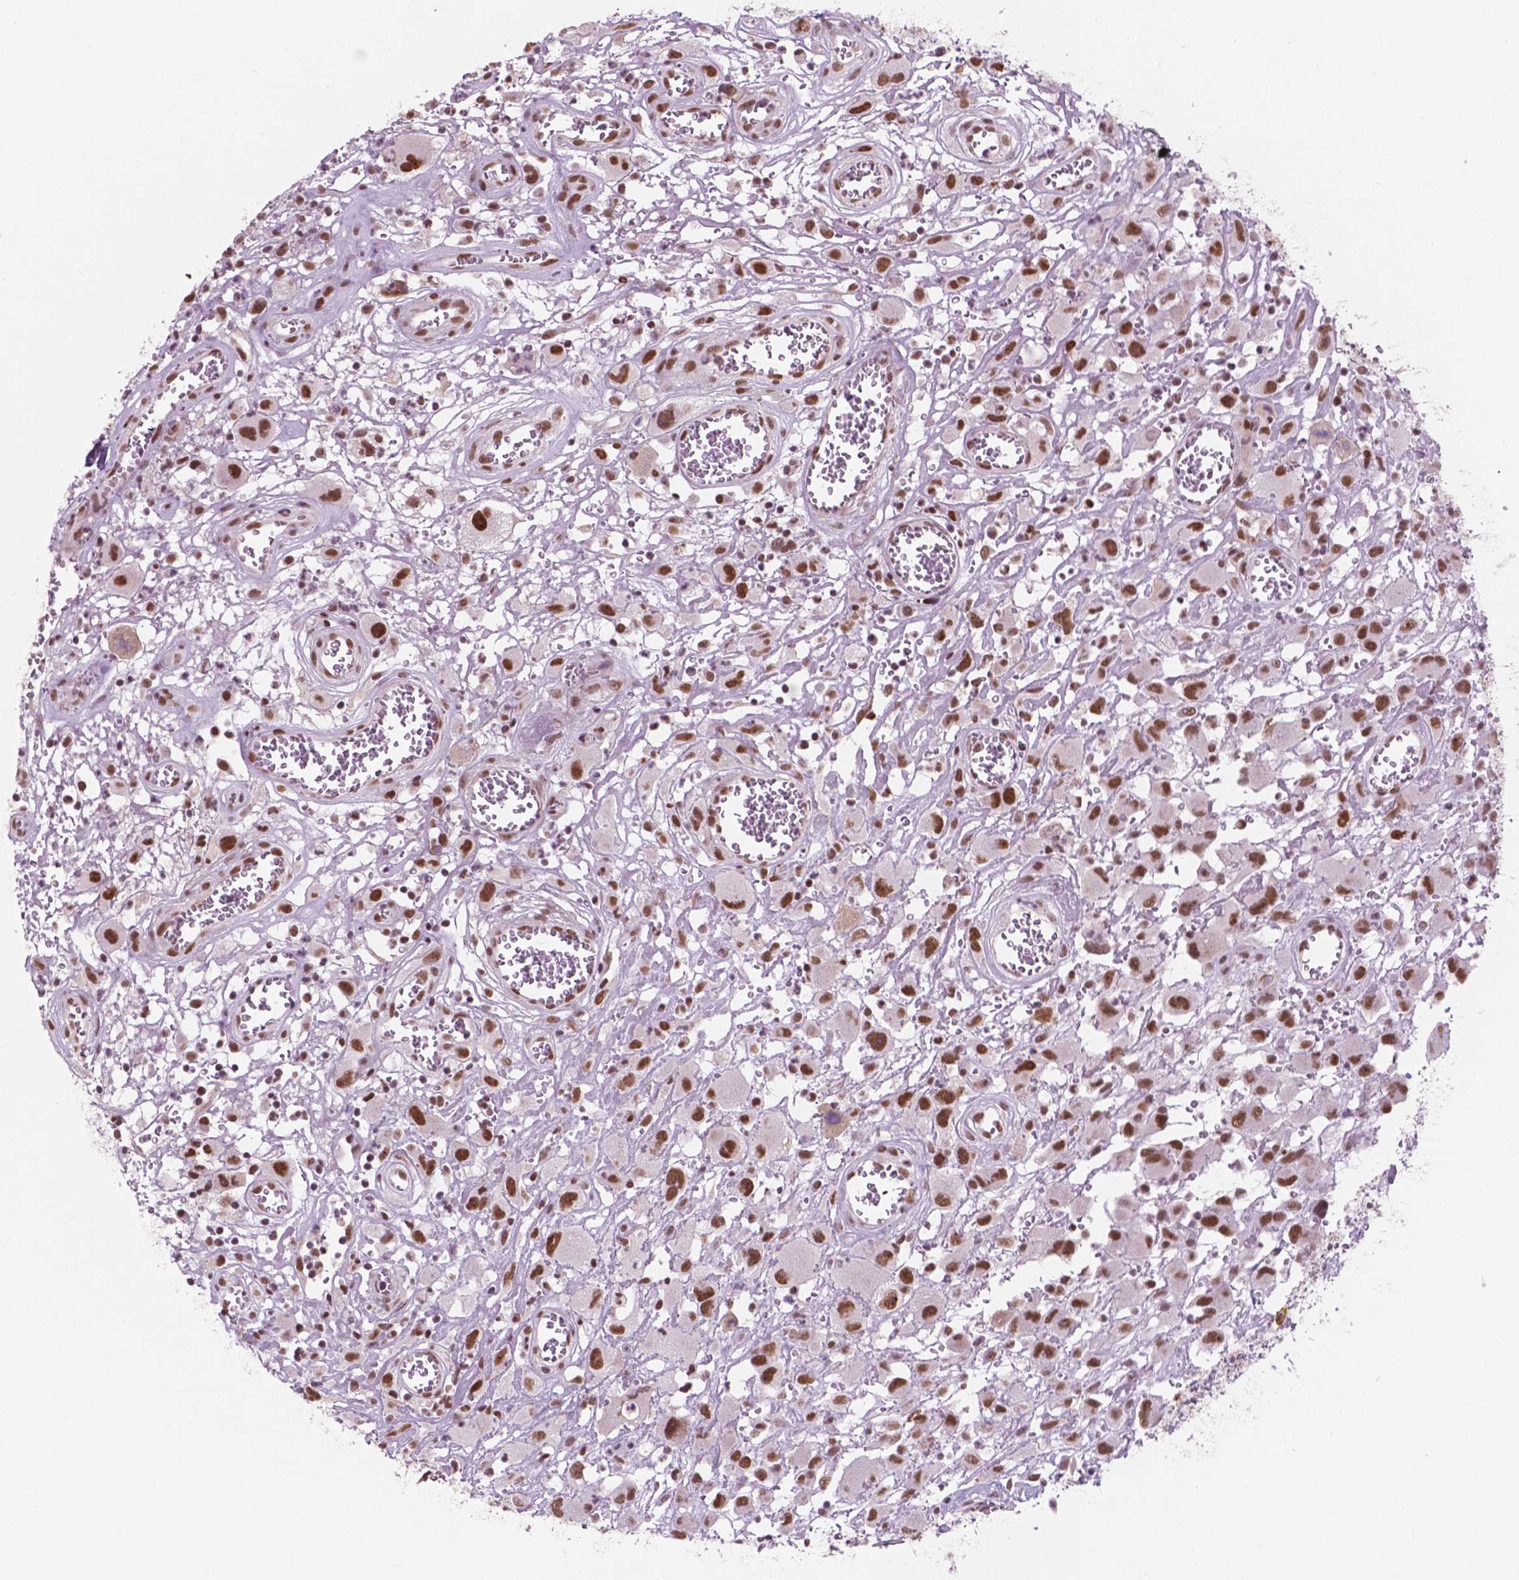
{"staining": {"intensity": "moderate", "quantity": ">75%", "location": "nuclear"}, "tissue": "head and neck cancer", "cell_type": "Tumor cells", "image_type": "cancer", "snomed": [{"axis": "morphology", "description": "Squamous cell carcinoma, NOS"}, {"axis": "morphology", "description": "Squamous cell carcinoma, metastatic, NOS"}, {"axis": "topography", "description": "Oral tissue"}, {"axis": "topography", "description": "Head-Neck"}], "caption": "Head and neck metastatic squamous cell carcinoma stained with DAB (3,3'-diaminobenzidine) immunohistochemistry (IHC) exhibits medium levels of moderate nuclear expression in about >75% of tumor cells.", "gene": "CTR9", "patient": {"sex": "female", "age": 85}}